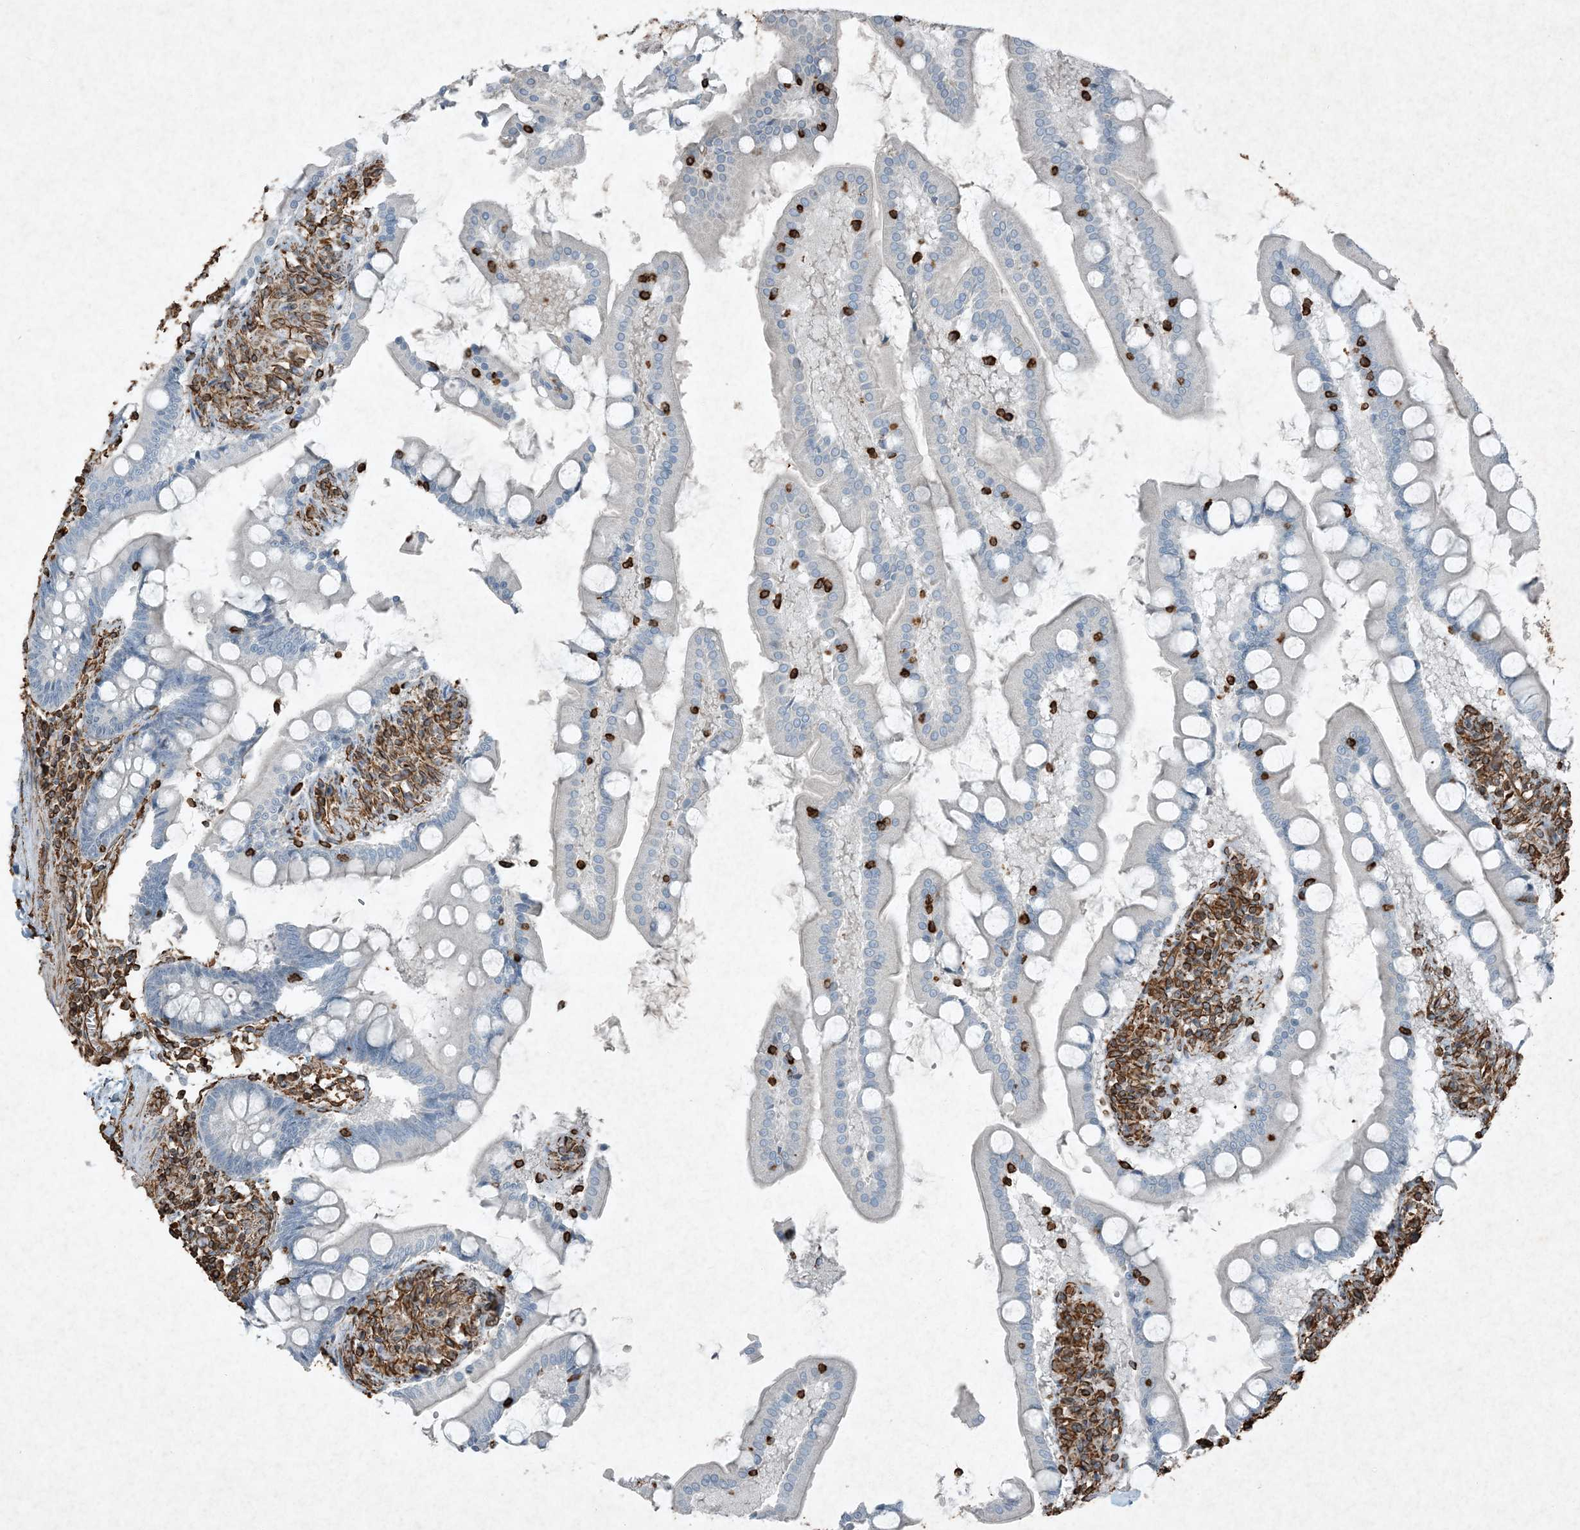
{"staining": {"intensity": "negative", "quantity": "none", "location": "none"}, "tissue": "small intestine", "cell_type": "Glandular cells", "image_type": "normal", "snomed": [{"axis": "morphology", "description": "Normal tissue, NOS"}, {"axis": "topography", "description": "Small intestine"}], "caption": "Photomicrograph shows no significant protein positivity in glandular cells of benign small intestine.", "gene": "RYK", "patient": {"sex": "male", "age": 41}}